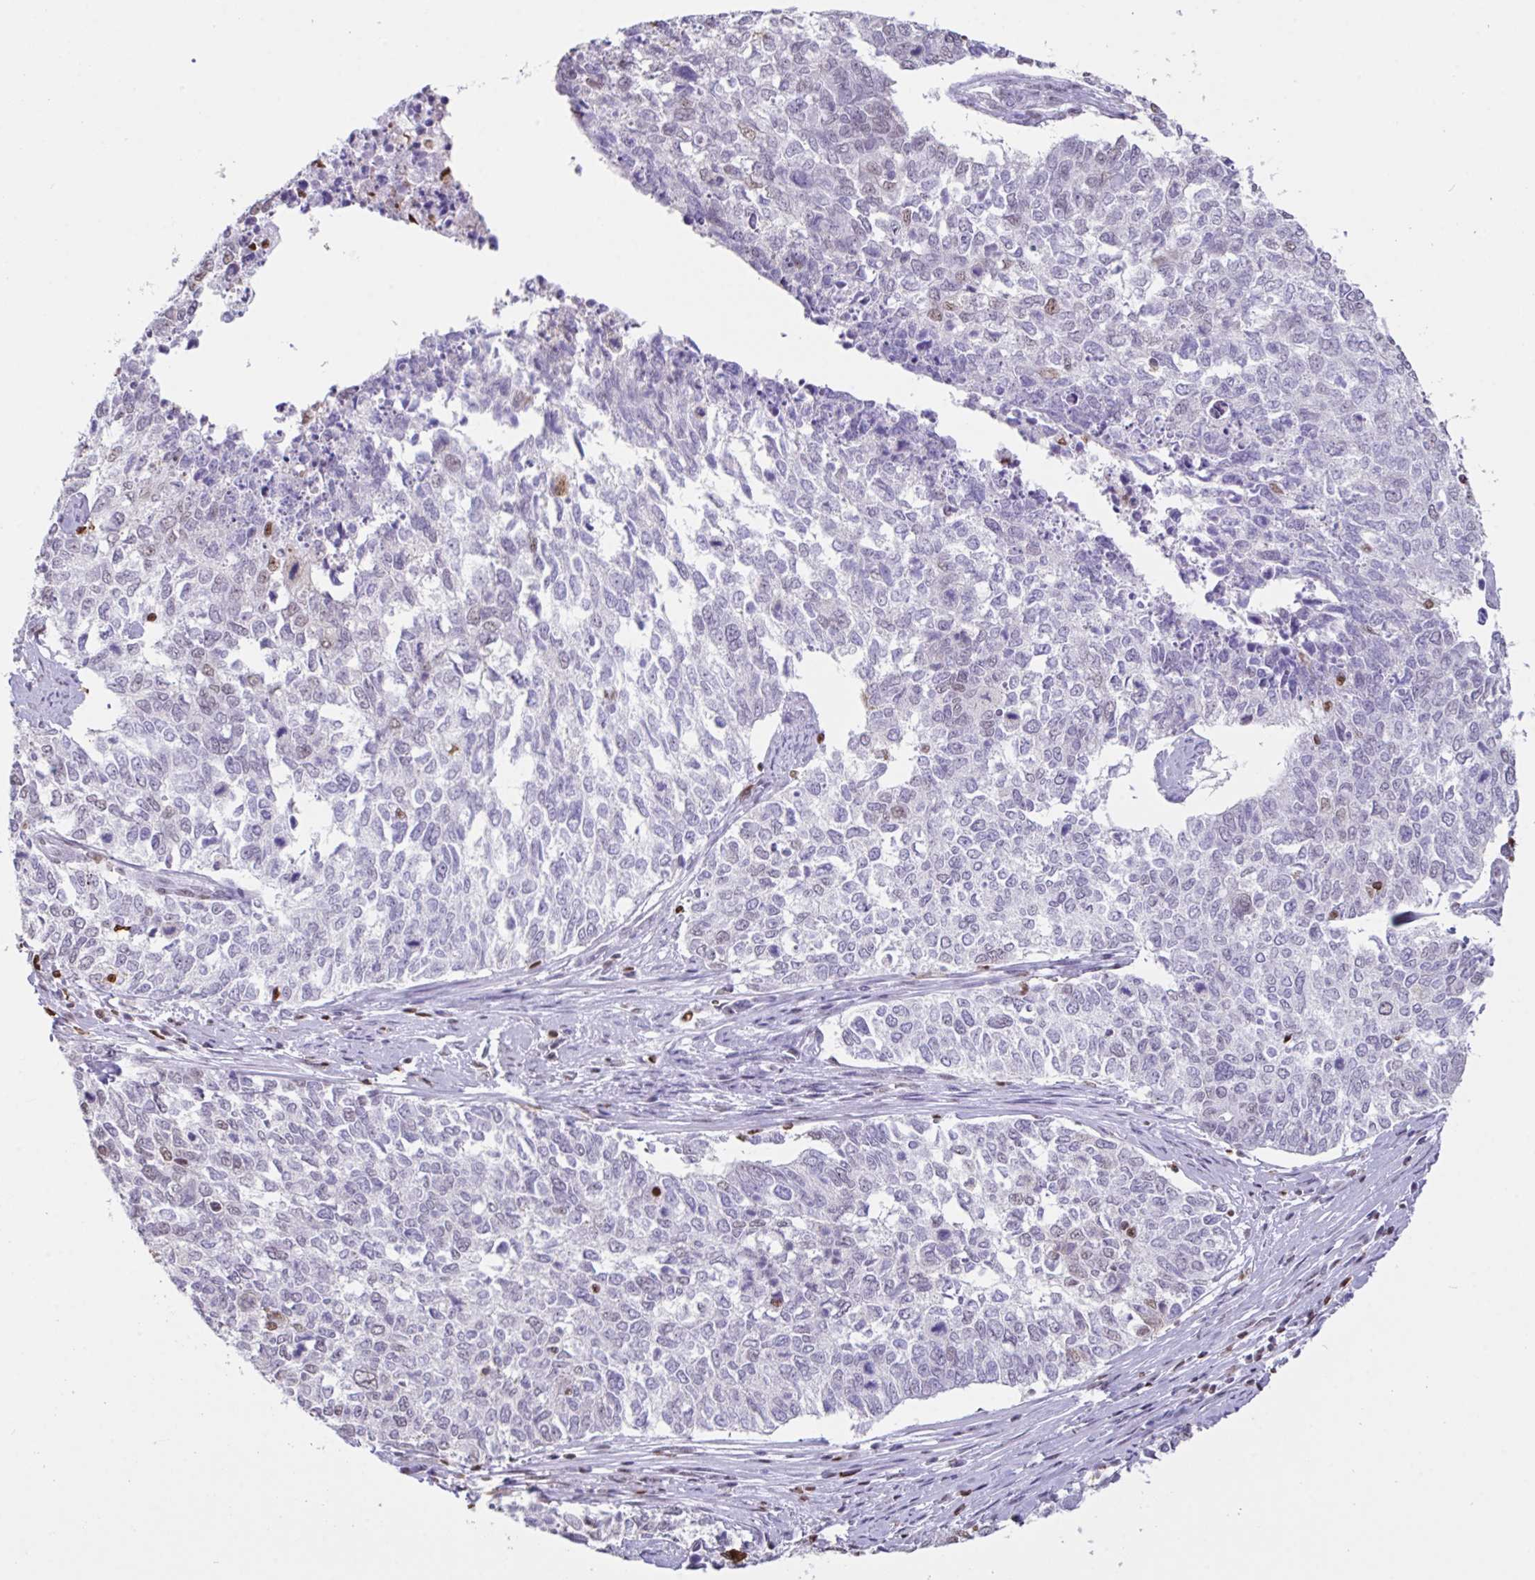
{"staining": {"intensity": "weak", "quantity": "<25%", "location": "nuclear"}, "tissue": "cervical cancer", "cell_type": "Tumor cells", "image_type": "cancer", "snomed": [{"axis": "morphology", "description": "Adenocarcinoma, NOS"}, {"axis": "topography", "description": "Cervix"}], "caption": "A high-resolution photomicrograph shows immunohistochemistry (IHC) staining of cervical cancer (adenocarcinoma), which exhibits no significant staining in tumor cells.", "gene": "BTBD10", "patient": {"sex": "female", "age": 63}}